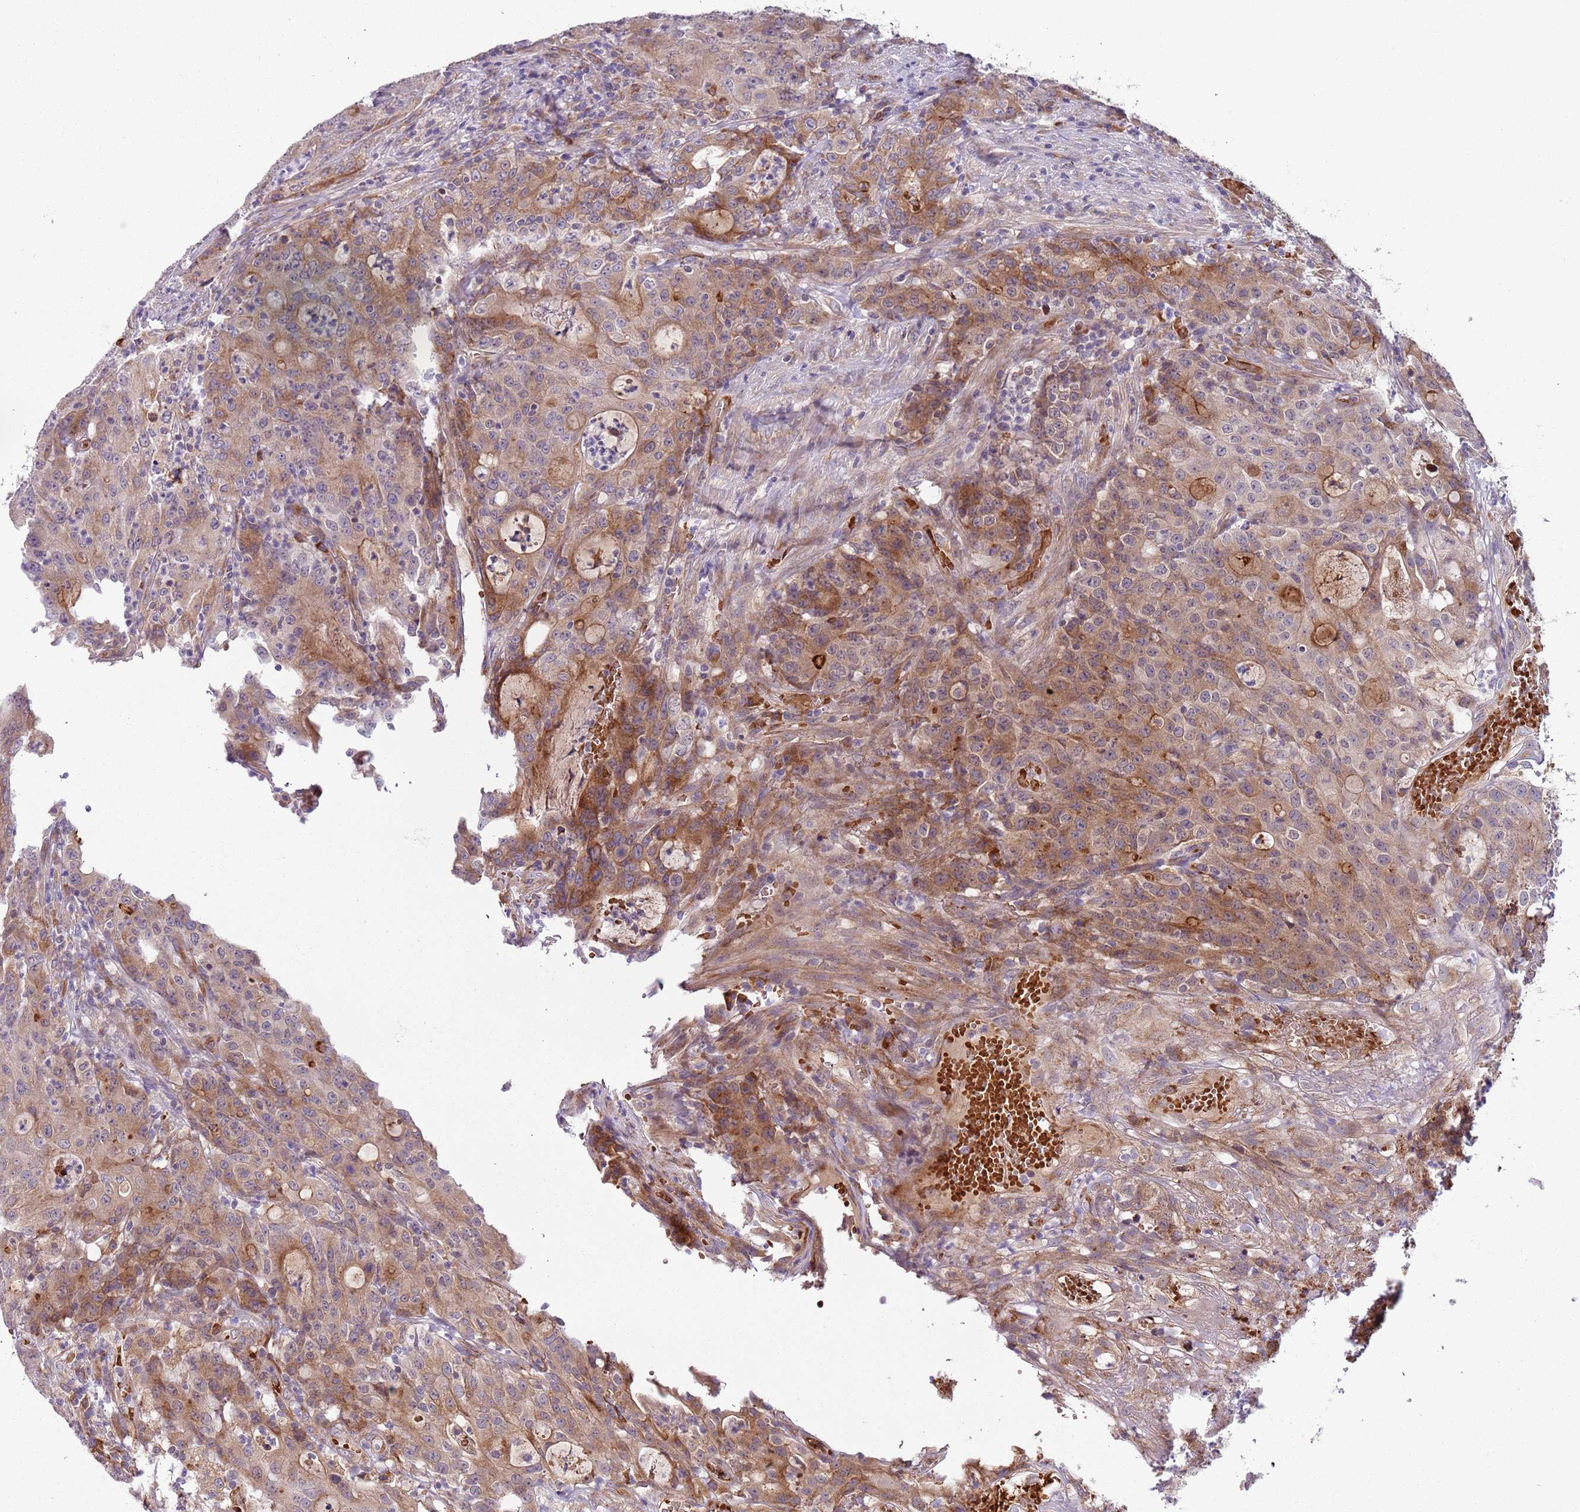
{"staining": {"intensity": "moderate", "quantity": ">75%", "location": "cytoplasmic/membranous"}, "tissue": "colorectal cancer", "cell_type": "Tumor cells", "image_type": "cancer", "snomed": [{"axis": "morphology", "description": "Adenocarcinoma, NOS"}, {"axis": "topography", "description": "Colon"}], "caption": "Protein expression by IHC displays moderate cytoplasmic/membranous staining in about >75% of tumor cells in adenocarcinoma (colorectal). (DAB (3,3'-diaminobenzidine) = brown stain, brightfield microscopy at high magnification).", "gene": "VWCE", "patient": {"sex": "male", "age": 83}}